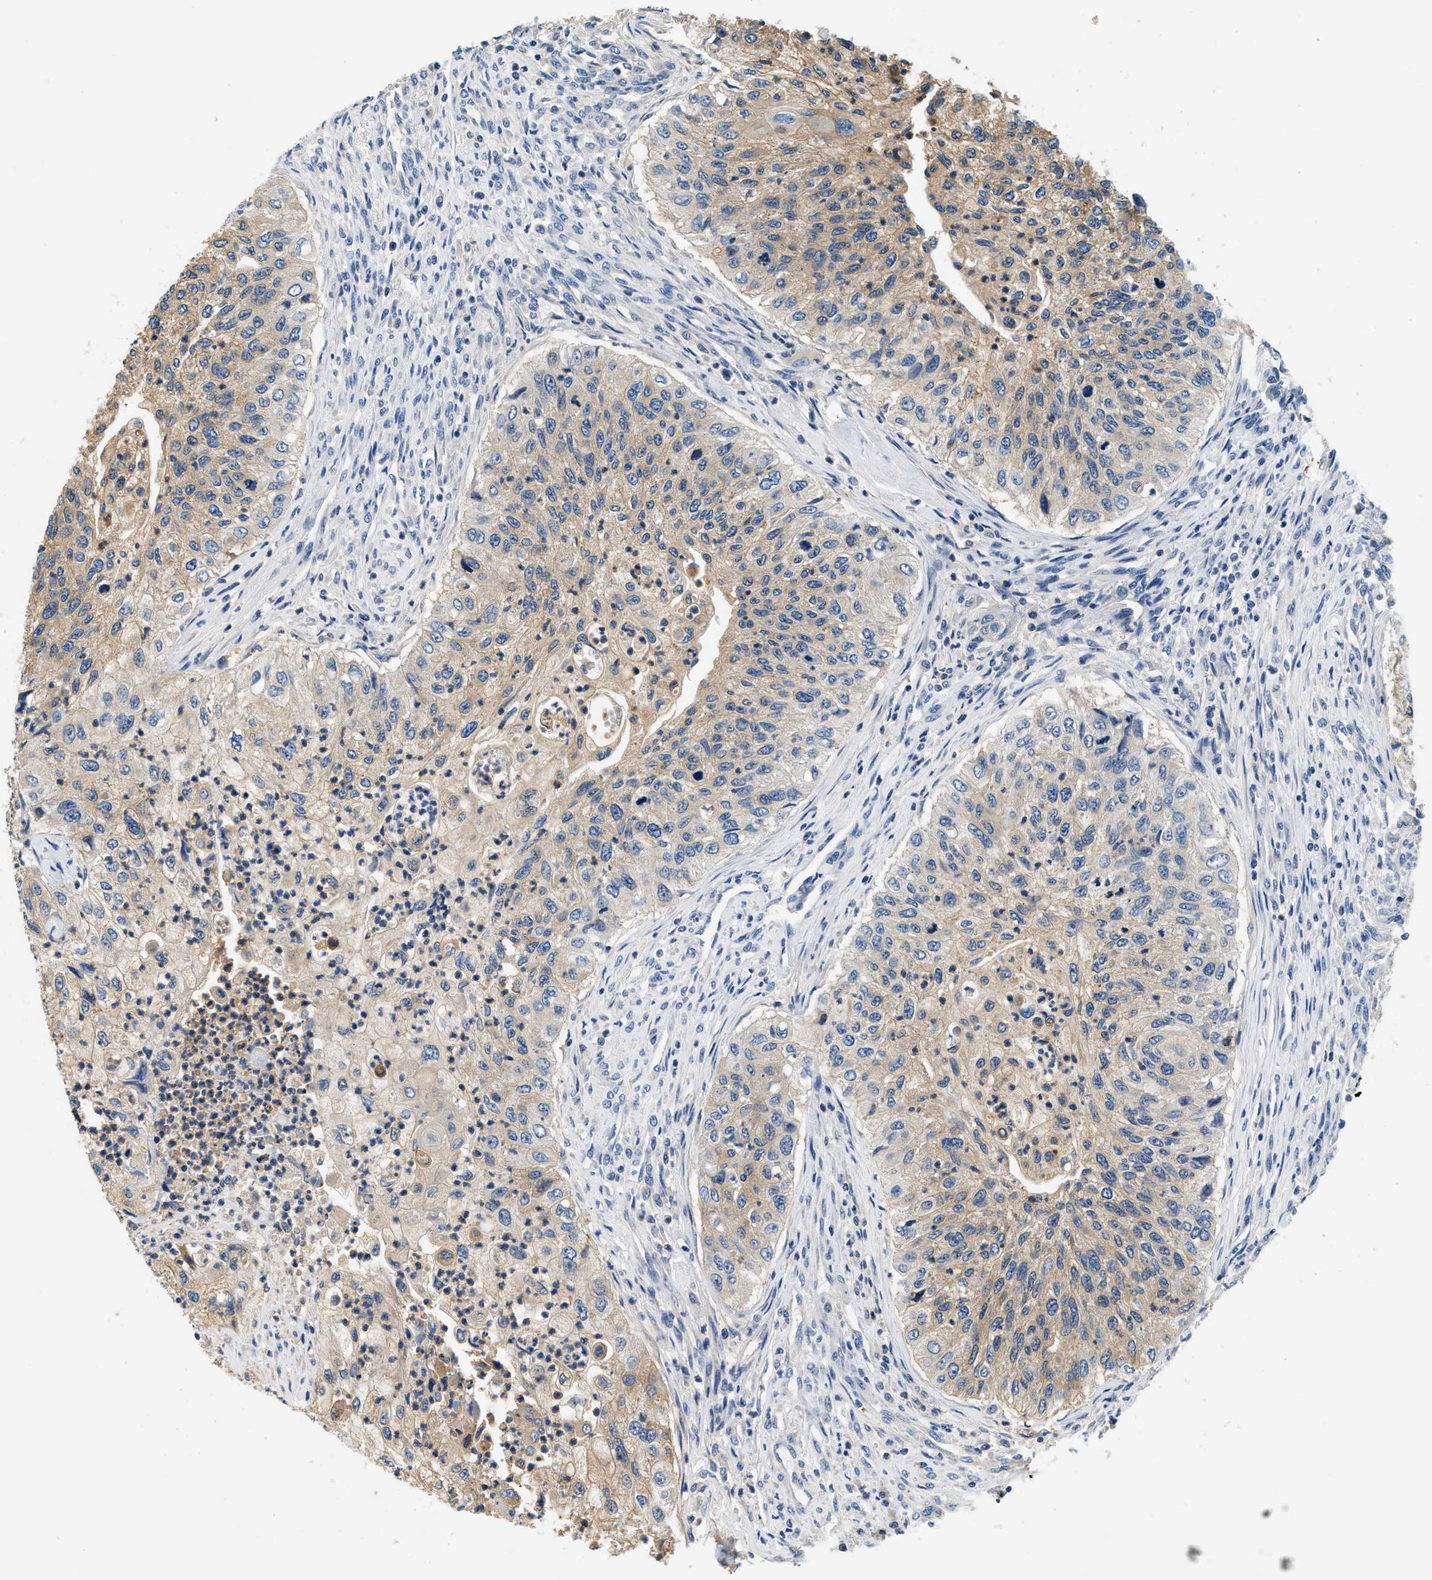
{"staining": {"intensity": "weak", "quantity": ">75%", "location": "cytoplasmic/membranous"}, "tissue": "urothelial cancer", "cell_type": "Tumor cells", "image_type": "cancer", "snomed": [{"axis": "morphology", "description": "Urothelial carcinoma, High grade"}, {"axis": "topography", "description": "Urinary bladder"}], "caption": "Immunohistochemical staining of urothelial cancer displays low levels of weak cytoplasmic/membranous positivity in approximately >75% of tumor cells.", "gene": "SLC35E1", "patient": {"sex": "female", "age": 60}}